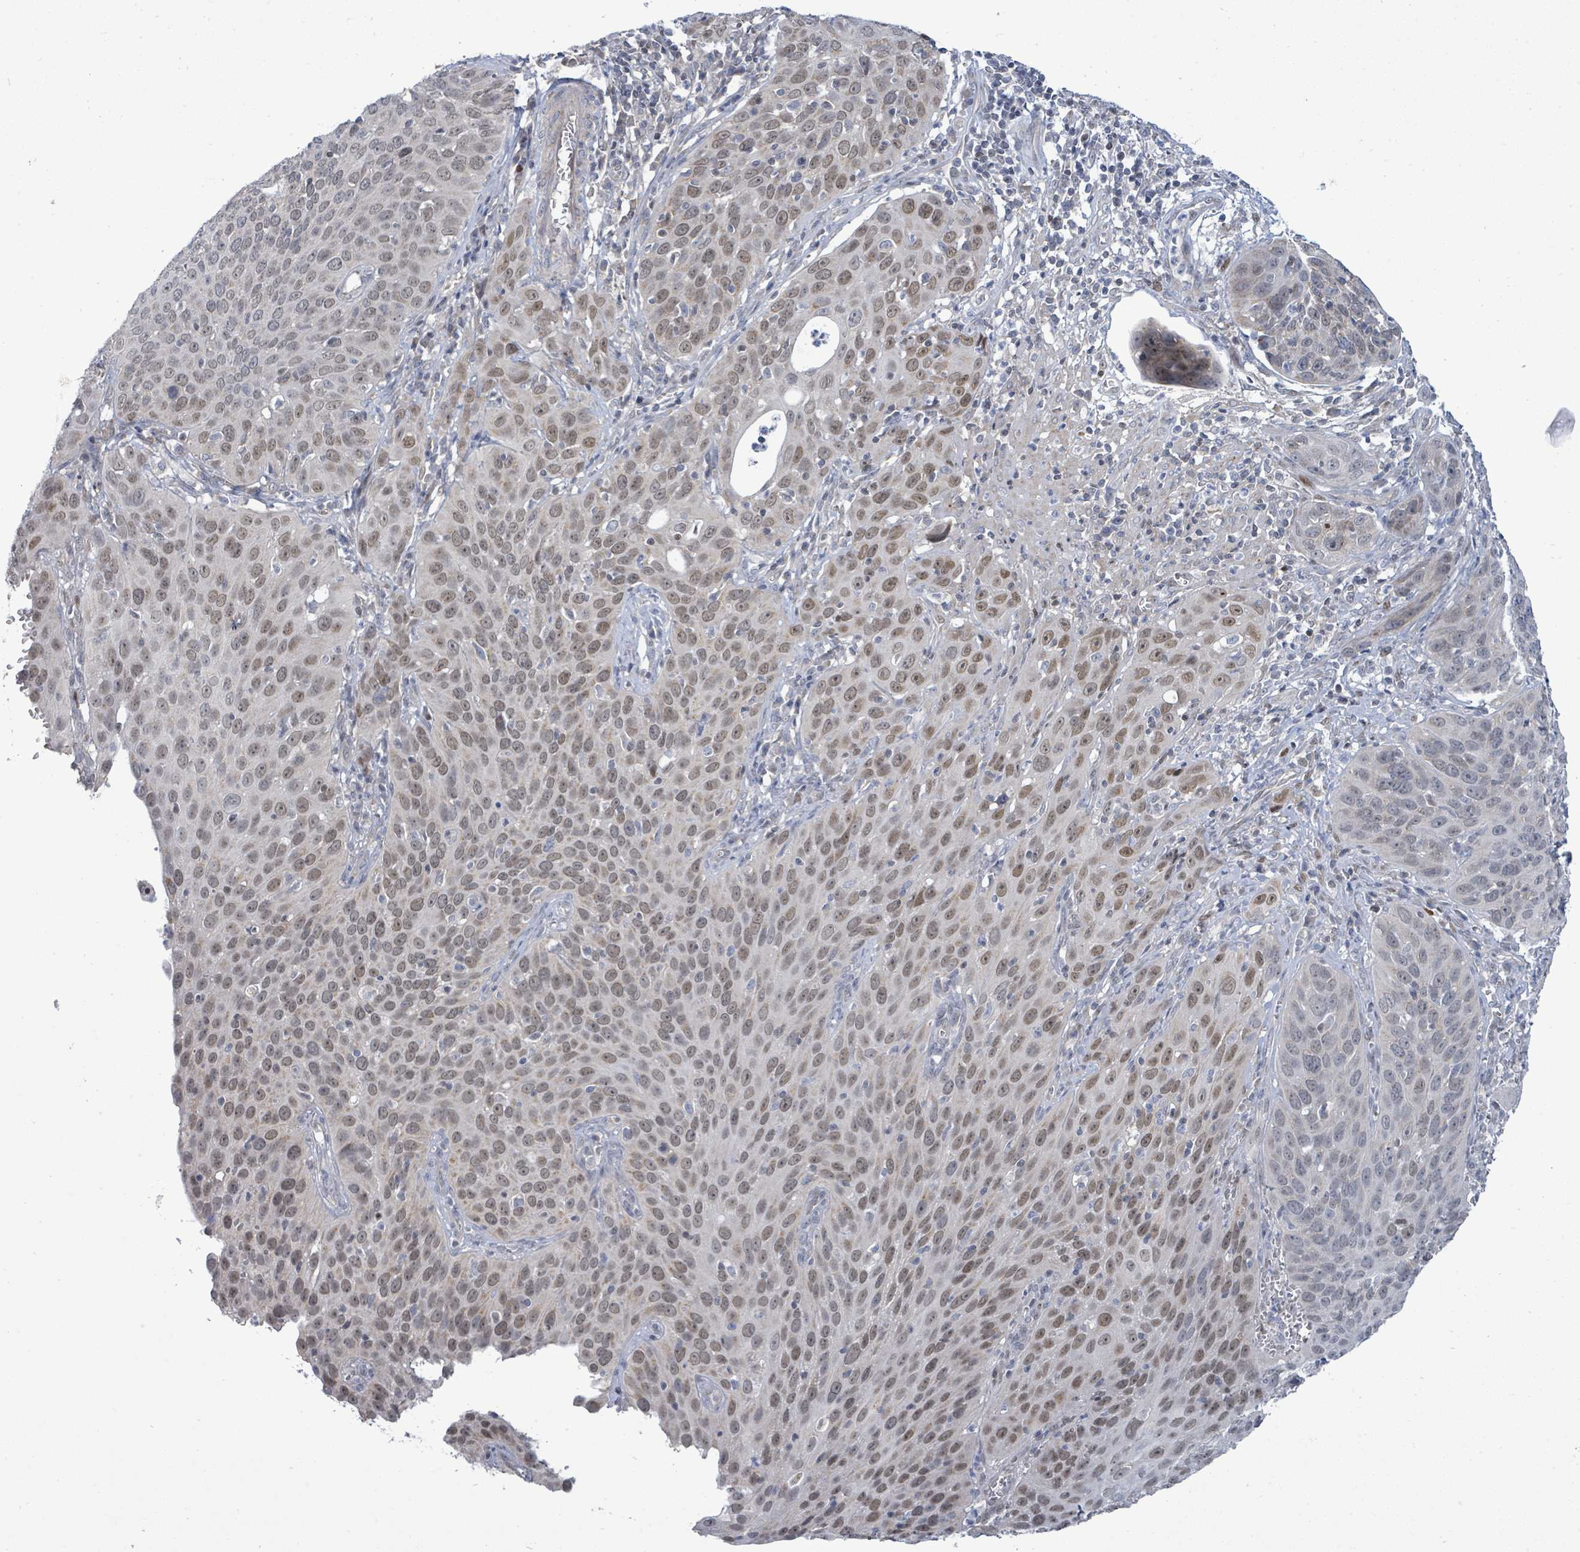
{"staining": {"intensity": "moderate", "quantity": "25%-75%", "location": "nuclear"}, "tissue": "cervical cancer", "cell_type": "Tumor cells", "image_type": "cancer", "snomed": [{"axis": "morphology", "description": "Squamous cell carcinoma, NOS"}, {"axis": "topography", "description": "Cervix"}], "caption": "Protein expression by immunohistochemistry (IHC) displays moderate nuclear positivity in approximately 25%-75% of tumor cells in squamous cell carcinoma (cervical).", "gene": "ZFPM1", "patient": {"sex": "female", "age": 36}}